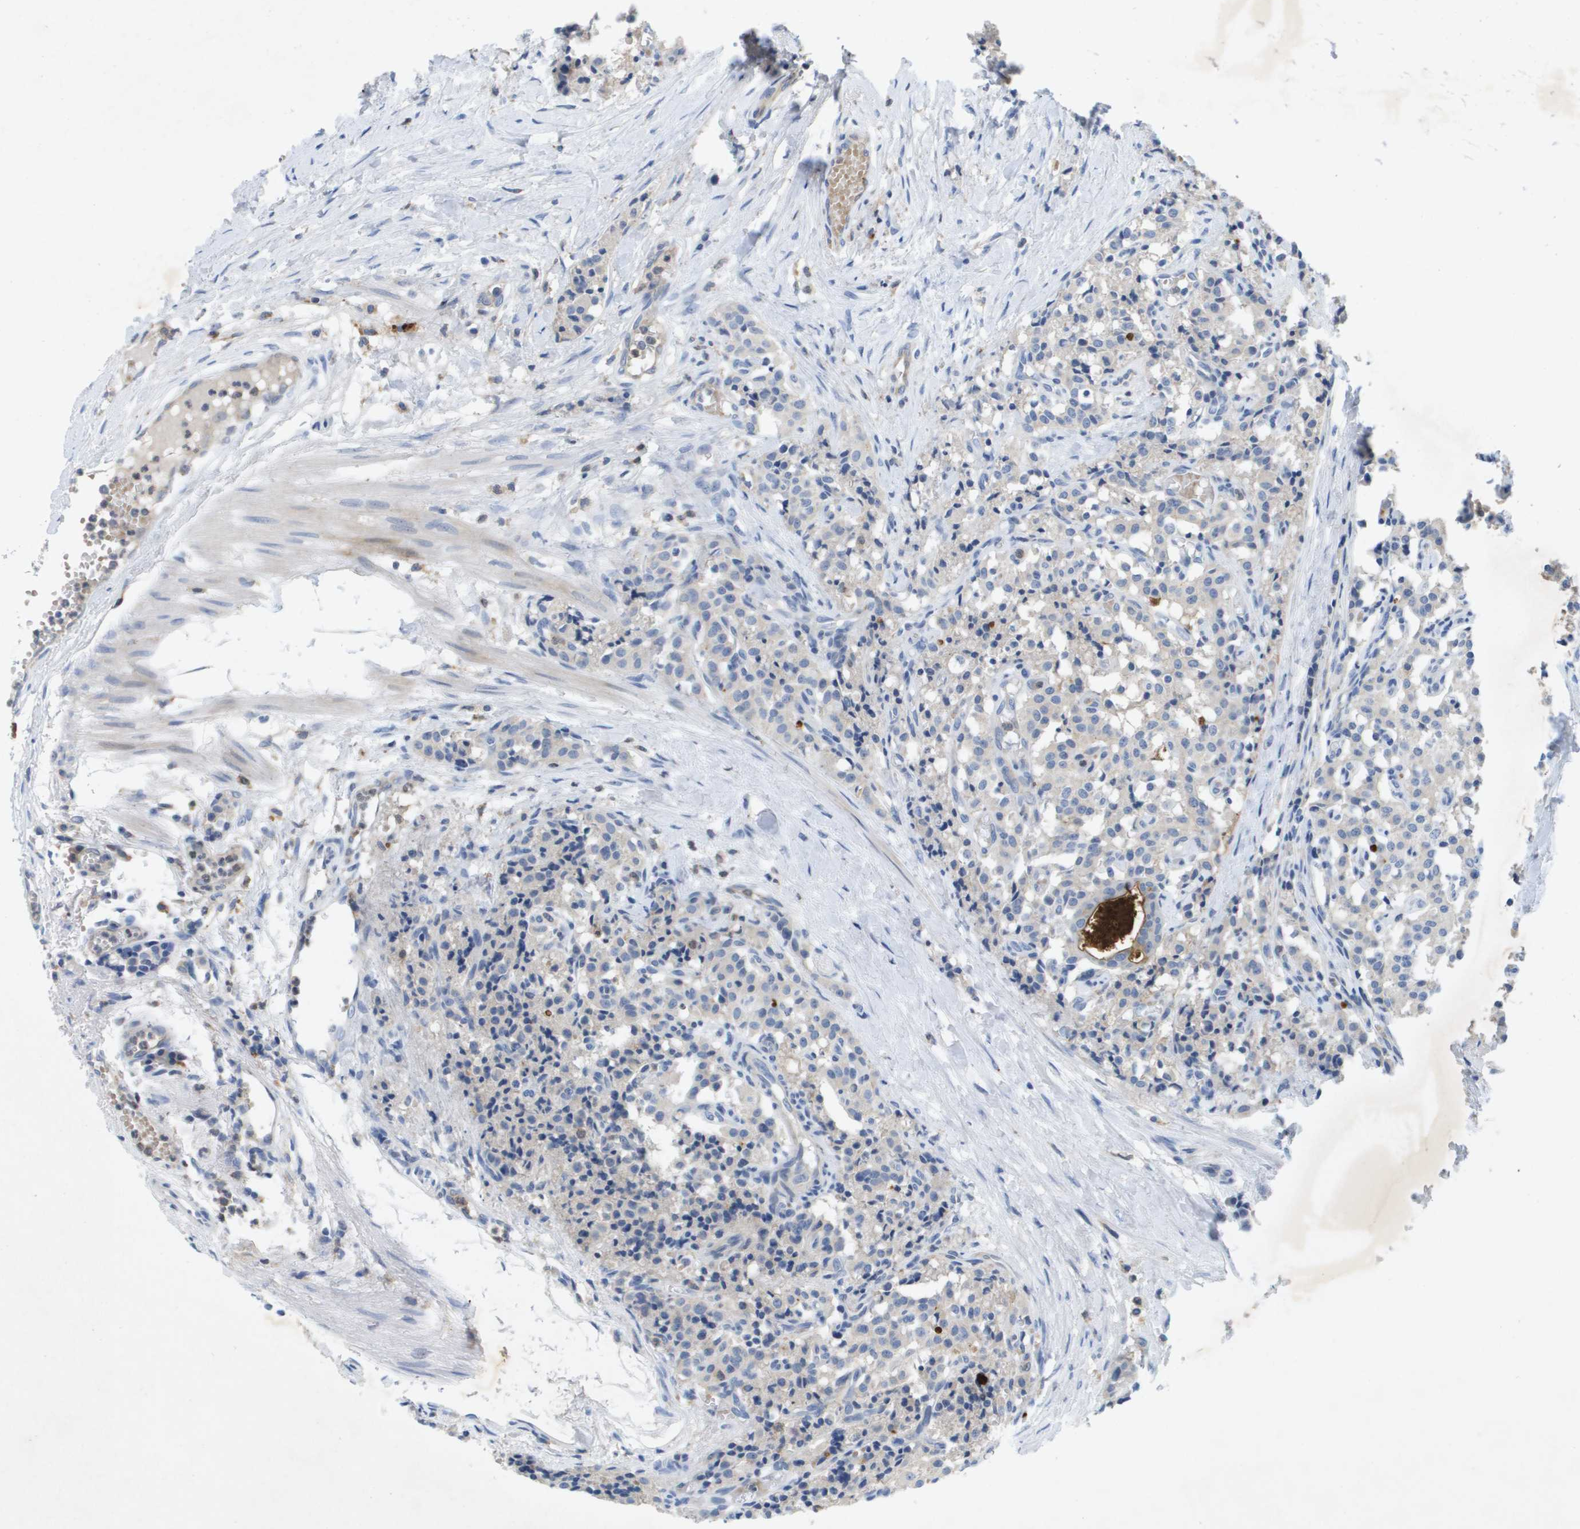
{"staining": {"intensity": "weak", "quantity": "<25%", "location": "cytoplasmic/membranous"}, "tissue": "carcinoid", "cell_type": "Tumor cells", "image_type": "cancer", "snomed": [{"axis": "morphology", "description": "Carcinoid, malignant, NOS"}, {"axis": "topography", "description": "Lung"}], "caption": "High power microscopy histopathology image of an IHC histopathology image of carcinoid, revealing no significant staining in tumor cells. The staining was performed using DAB to visualize the protein expression in brown, while the nuclei were stained in blue with hematoxylin (Magnification: 20x).", "gene": "LIPG", "patient": {"sex": "male", "age": 30}}